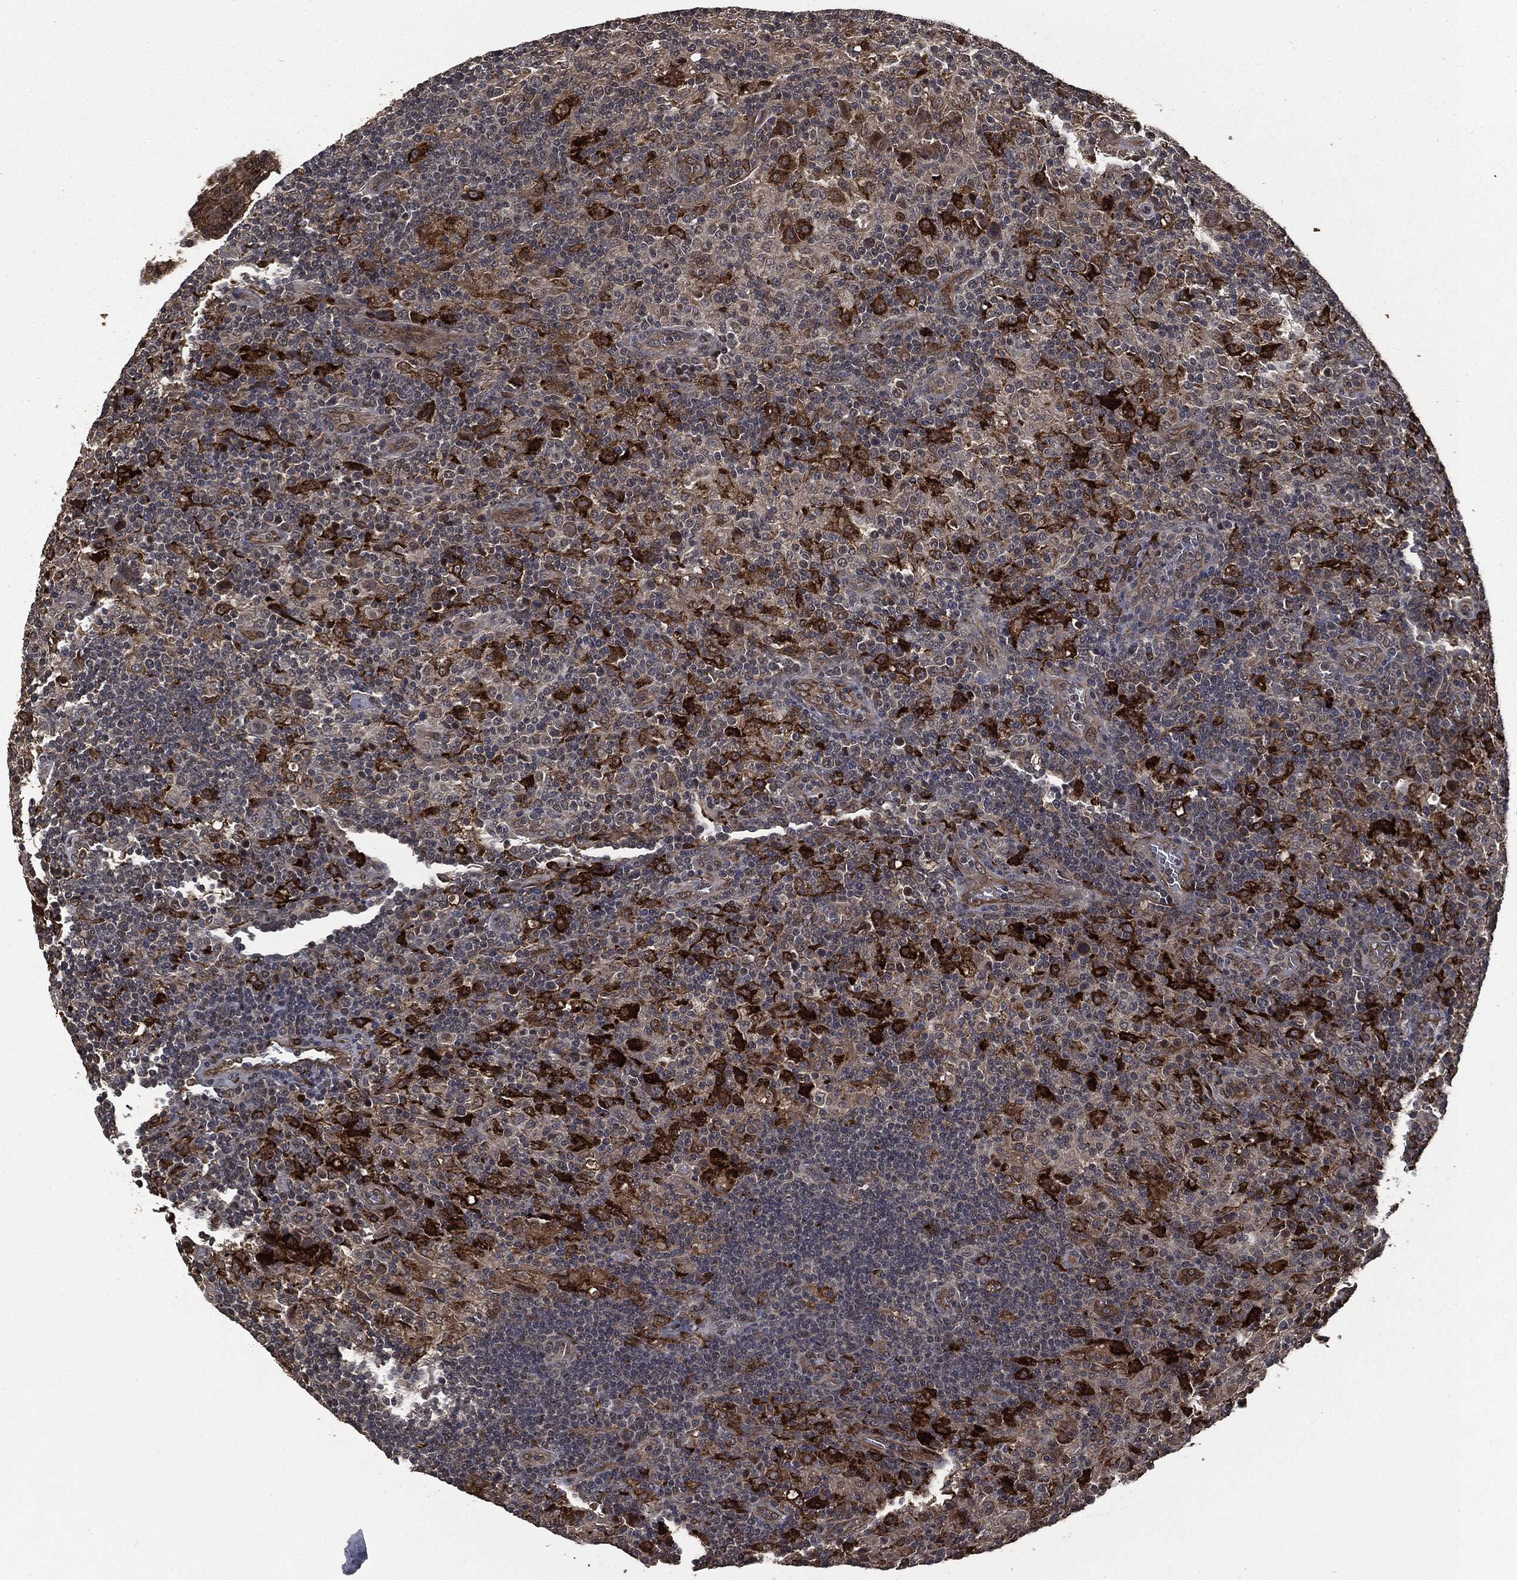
{"staining": {"intensity": "strong", "quantity": "25%-75%", "location": "cytoplasmic/membranous"}, "tissue": "lymphoma", "cell_type": "Tumor cells", "image_type": "cancer", "snomed": [{"axis": "morphology", "description": "Hodgkin's disease, NOS"}, {"axis": "topography", "description": "Lymph node"}], "caption": "Immunohistochemistry staining of lymphoma, which demonstrates high levels of strong cytoplasmic/membranous staining in about 25%-75% of tumor cells indicating strong cytoplasmic/membranous protein staining. The staining was performed using DAB (3,3'-diaminobenzidine) (brown) for protein detection and nuclei were counterstained in hematoxylin (blue).", "gene": "CRABP2", "patient": {"sex": "male", "age": 70}}